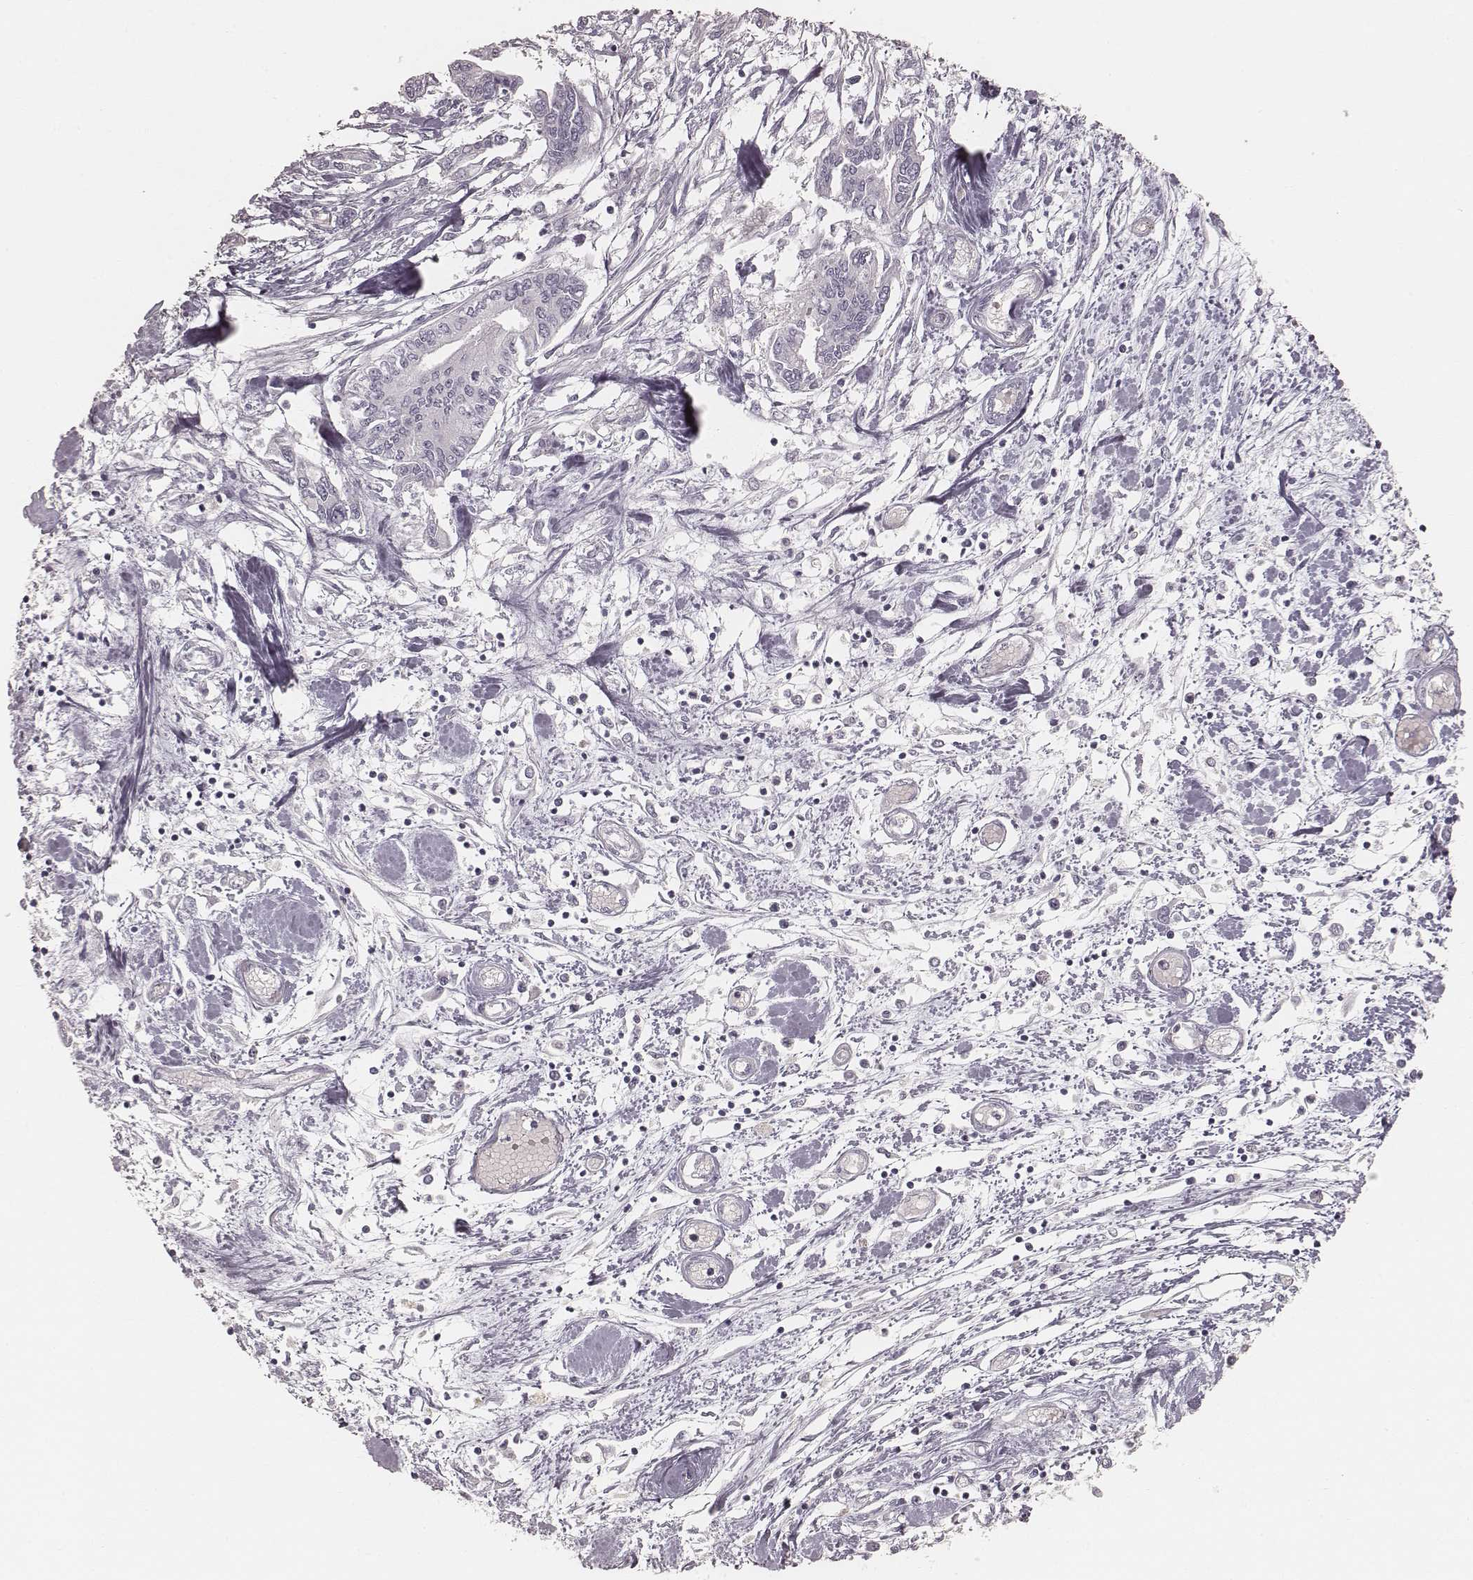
{"staining": {"intensity": "negative", "quantity": "none", "location": "none"}, "tissue": "pancreatic cancer", "cell_type": "Tumor cells", "image_type": "cancer", "snomed": [{"axis": "morphology", "description": "Adenocarcinoma, NOS"}, {"axis": "topography", "description": "Pancreas"}], "caption": "This is a histopathology image of immunohistochemistry staining of pancreatic cancer (adenocarcinoma), which shows no staining in tumor cells.", "gene": "KRT82", "patient": {"sex": "male", "age": 60}}